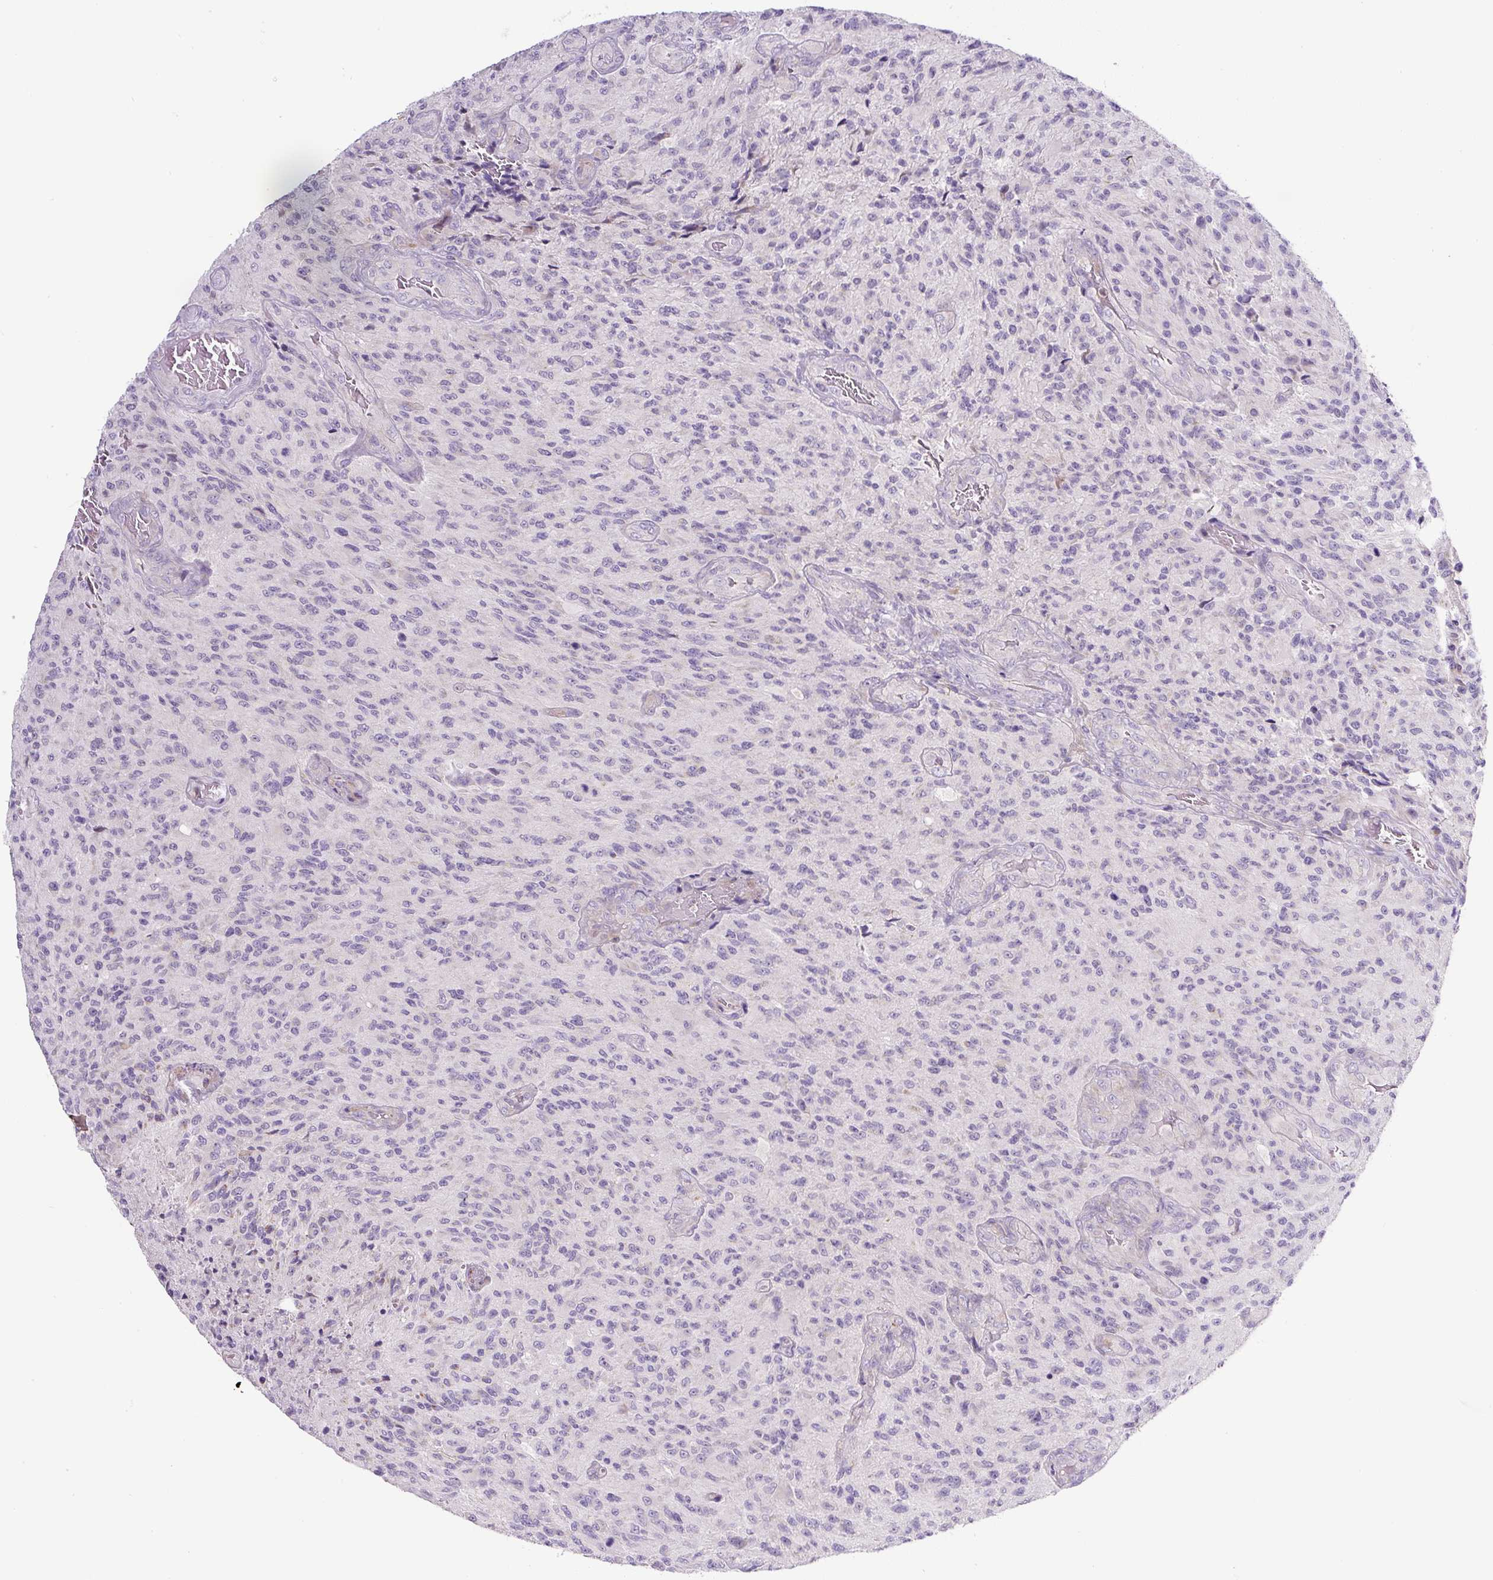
{"staining": {"intensity": "negative", "quantity": "none", "location": "none"}, "tissue": "glioma", "cell_type": "Tumor cells", "image_type": "cancer", "snomed": [{"axis": "morphology", "description": "Normal tissue, NOS"}, {"axis": "morphology", "description": "Glioma, malignant, High grade"}, {"axis": "topography", "description": "Cerebral cortex"}], "caption": "Human malignant glioma (high-grade) stained for a protein using immunohistochemistry (IHC) displays no staining in tumor cells.", "gene": "HPS4", "patient": {"sex": "male", "age": 56}}